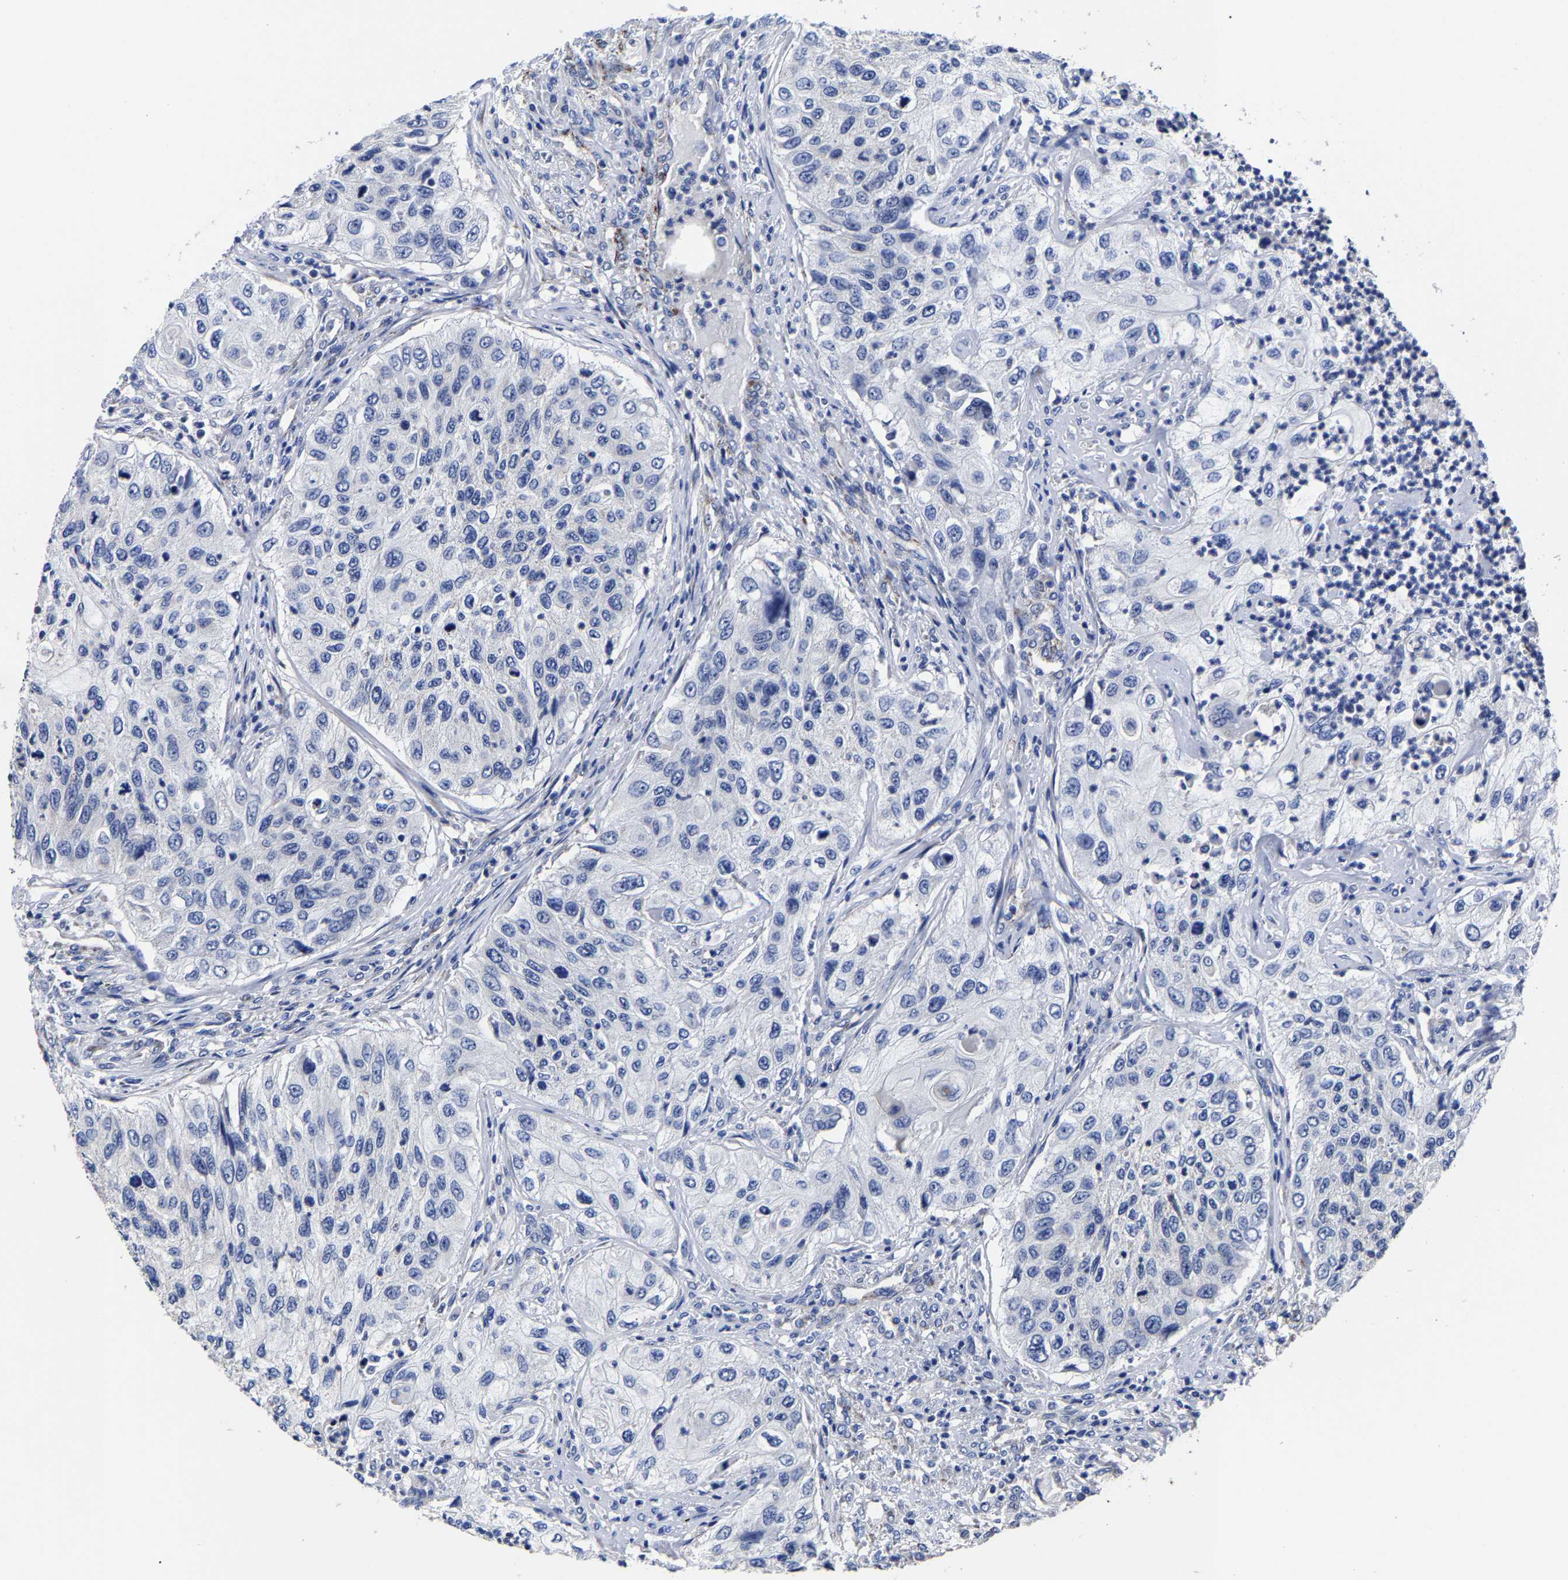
{"staining": {"intensity": "negative", "quantity": "none", "location": "none"}, "tissue": "urothelial cancer", "cell_type": "Tumor cells", "image_type": "cancer", "snomed": [{"axis": "morphology", "description": "Urothelial carcinoma, High grade"}, {"axis": "topography", "description": "Urinary bladder"}], "caption": "This micrograph is of high-grade urothelial carcinoma stained with immunohistochemistry to label a protein in brown with the nuclei are counter-stained blue. There is no staining in tumor cells.", "gene": "AASS", "patient": {"sex": "female", "age": 60}}